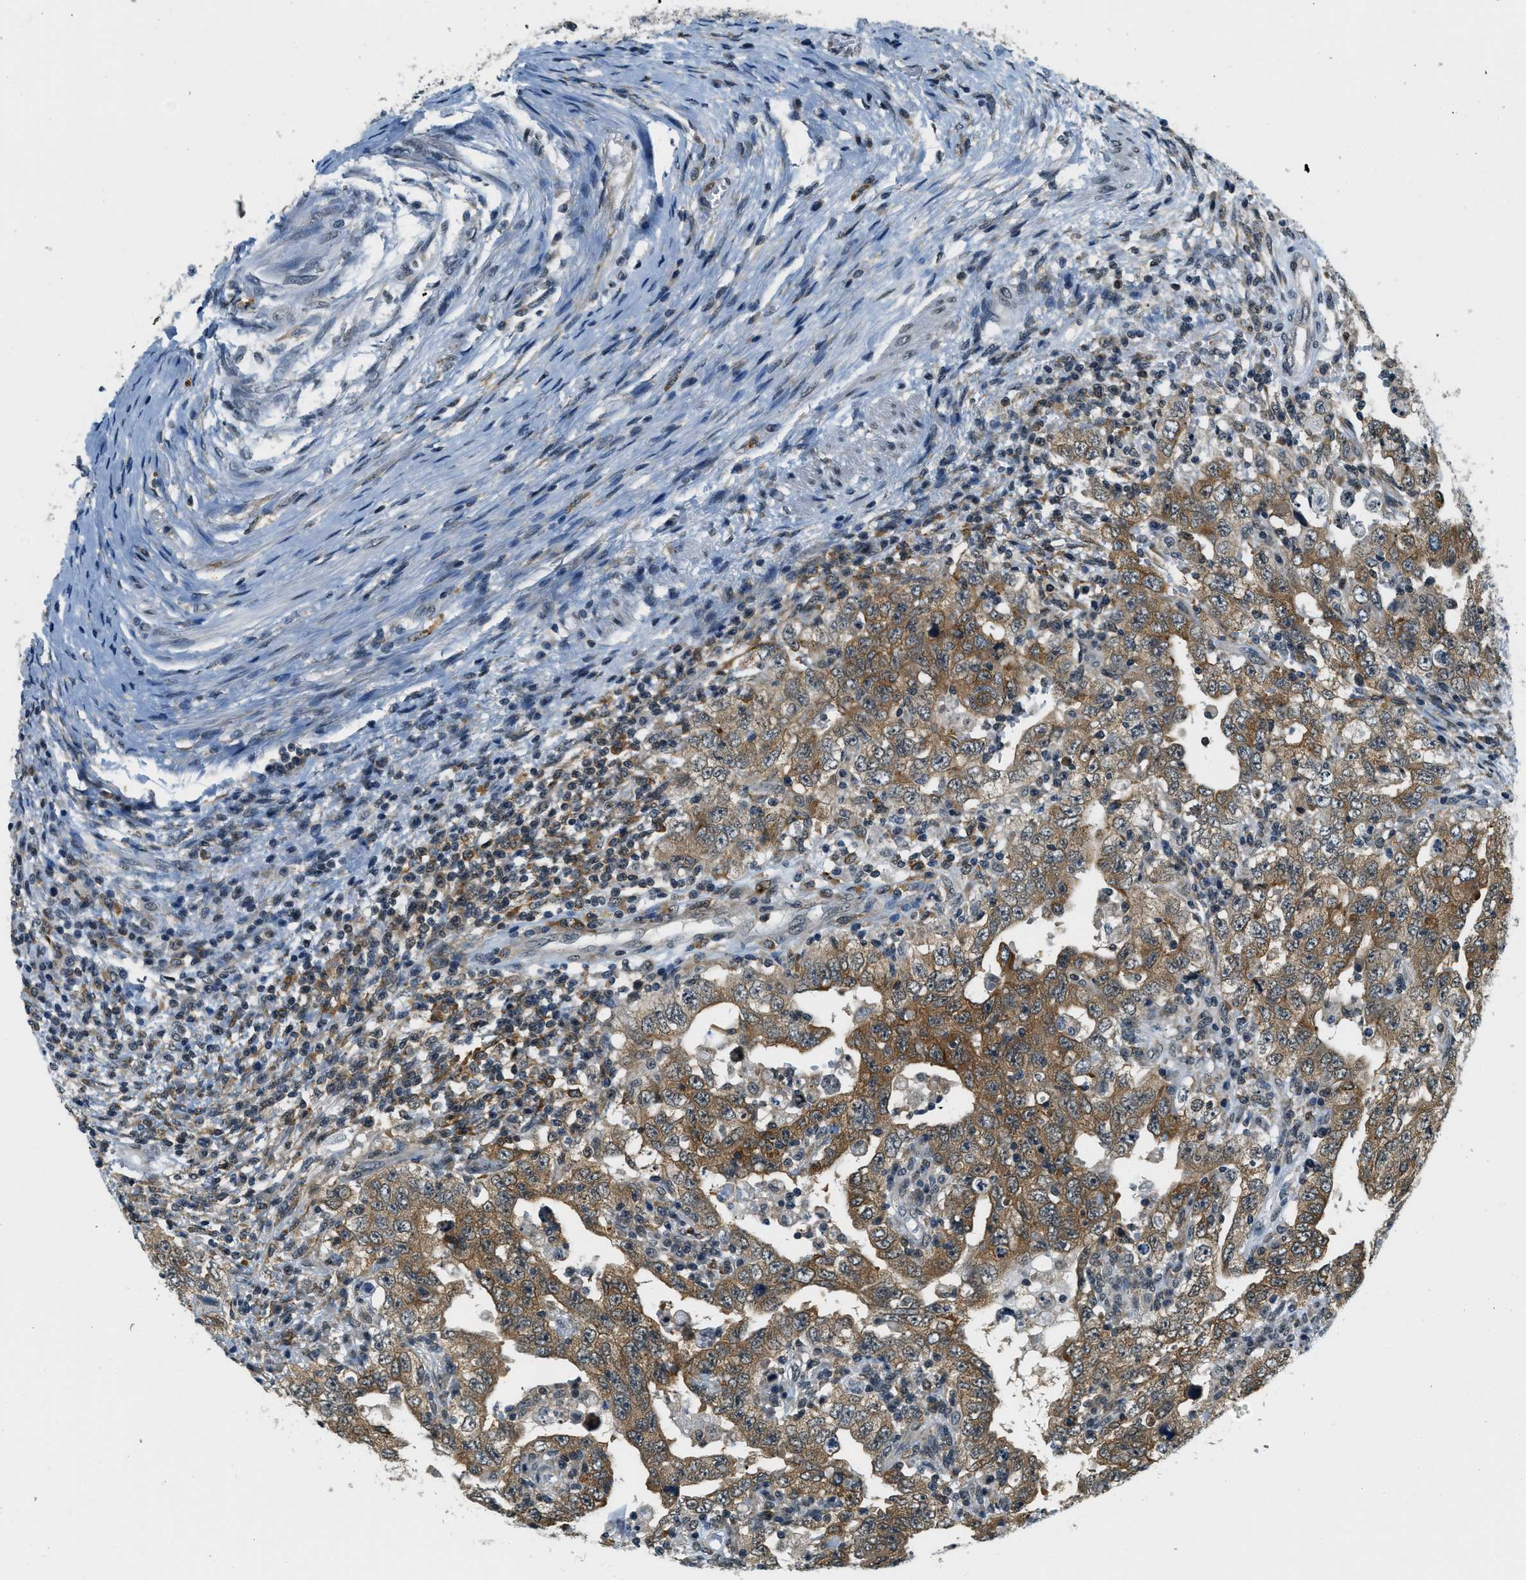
{"staining": {"intensity": "moderate", "quantity": ">75%", "location": "cytoplasmic/membranous"}, "tissue": "testis cancer", "cell_type": "Tumor cells", "image_type": "cancer", "snomed": [{"axis": "morphology", "description": "Carcinoma, Embryonal, NOS"}, {"axis": "topography", "description": "Testis"}], "caption": "A histopathology image showing moderate cytoplasmic/membranous expression in about >75% of tumor cells in embryonal carcinoma (testis), as visualized by brown immunohistochemical staining.", "gene": "RAB11FIP1", "patient": {"sex": "male", "age": 26}}